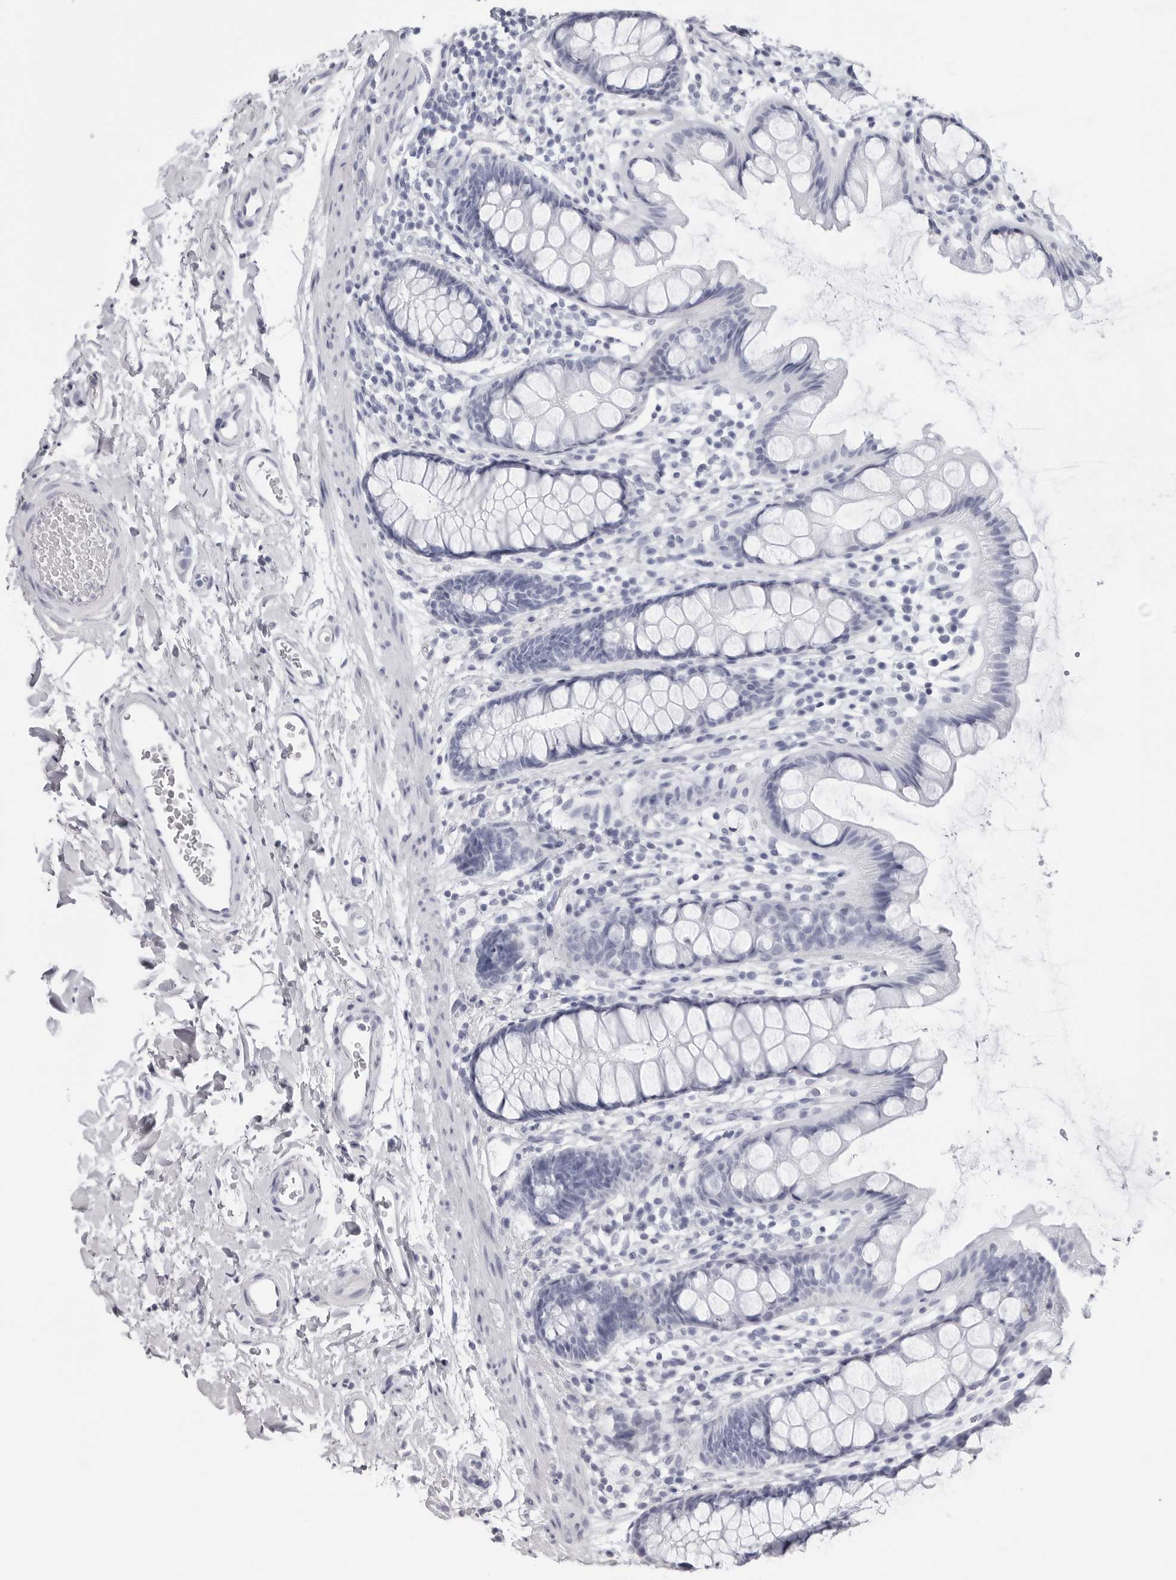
{"staining": {"intensity": "negative", "quantity": "none", "location": "none"}, "tissue": "rectum", "cell_type": "Glandular cells", "image_type": "normal", "snomed": [{"axis": "morphology", "description": "Normal tissue, NOS"}, {"axis": "topography", "description": "Rectum"}], "caption": "Benign rectum was stained to show a protein in brown. There is no significant positivity in glandular cells.", "gene": "CST2", "patient": {"sex": "female", "age": 65}}